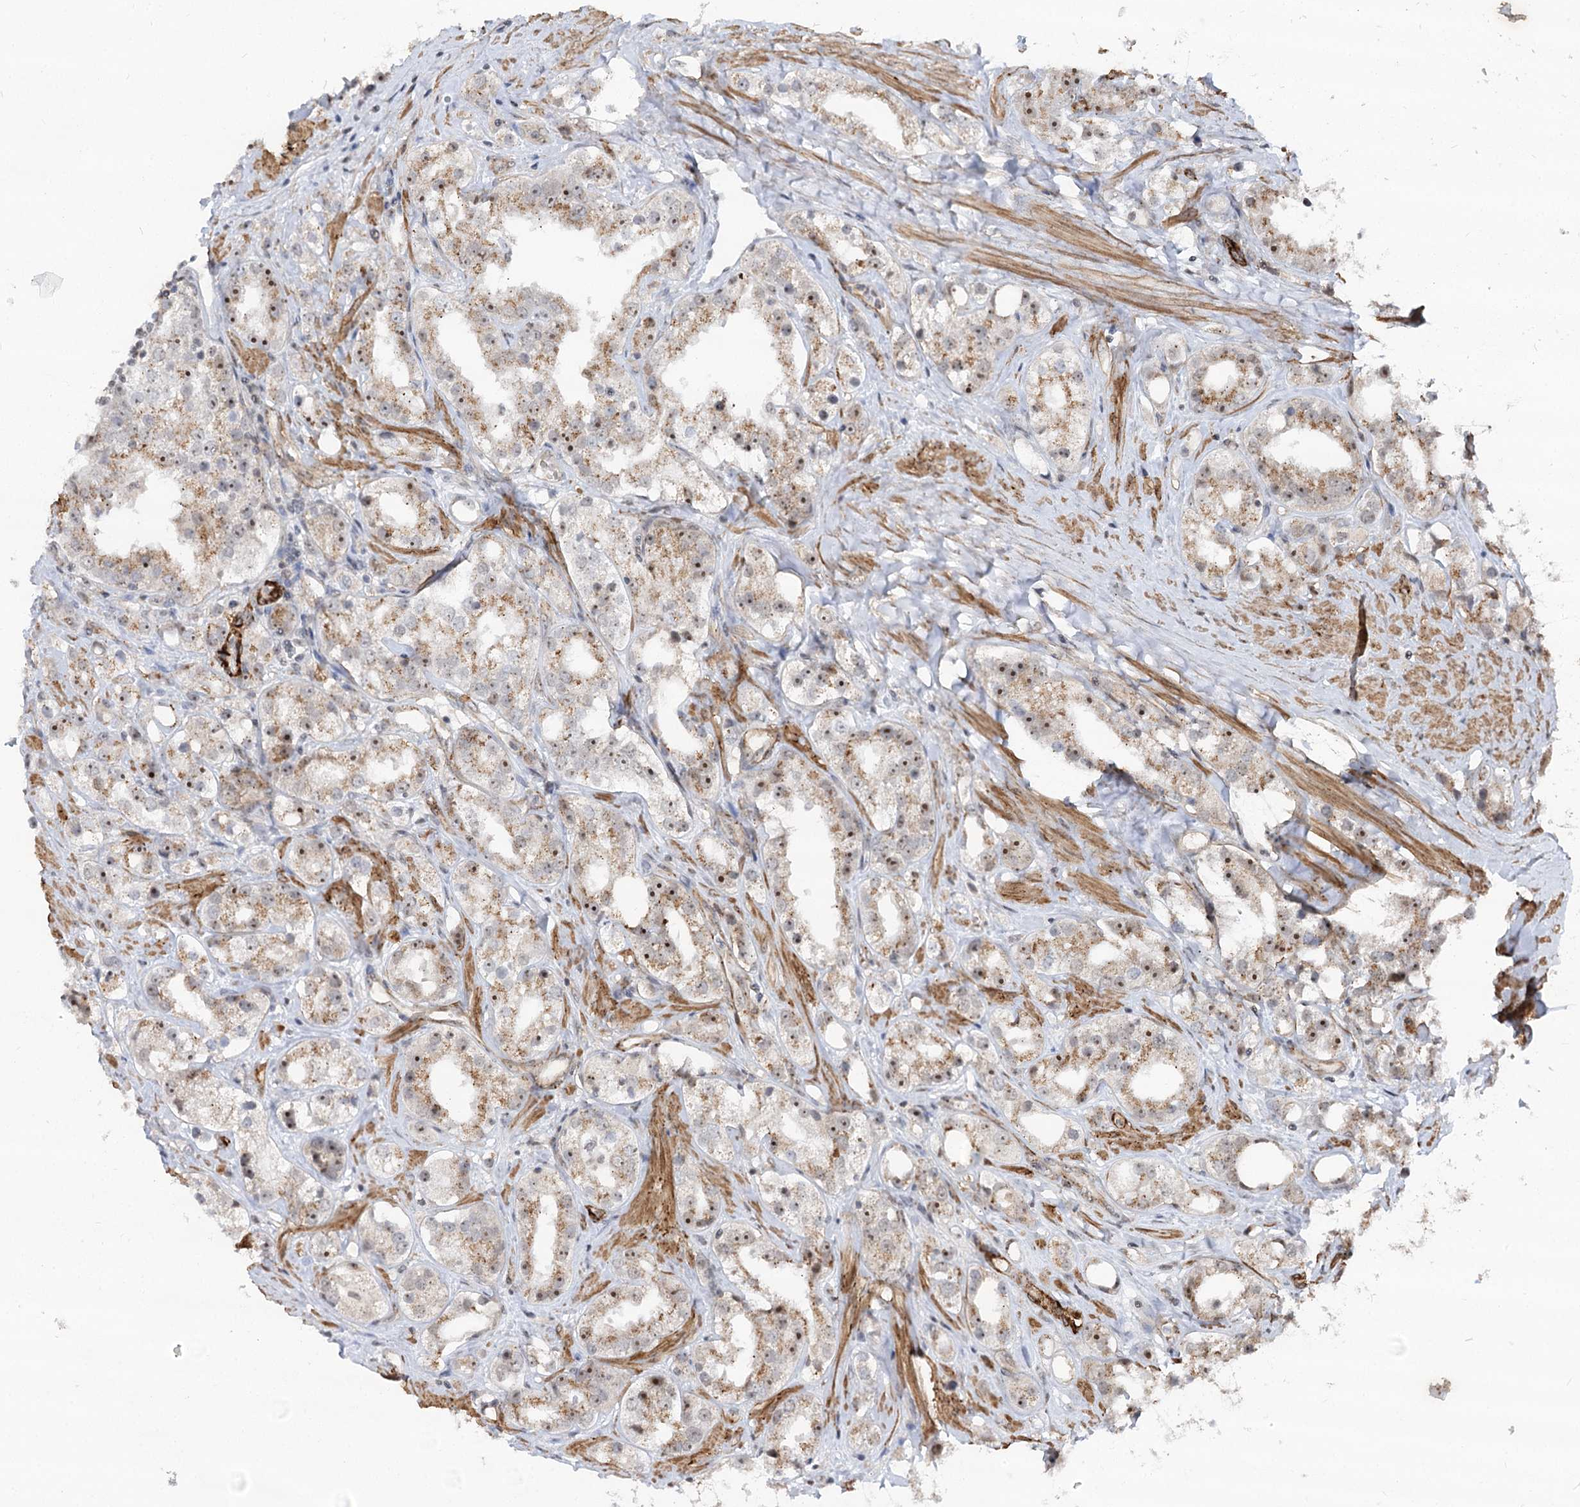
{"staining": {"intensity": "strong", "quantity": "25%-75%", "location": "nuclear"}, "tissue": "prostate cancer", "cell_type": "Tumor cells", "image_type": "cancer", "snomed": [{"axis": "morphology", "description": "Adenocarcinoma, NOS"}, {"axis": "topography", "description": "Prostate"}], "caption": "Immunohistochemical staining of prostate cancer reveals high levels of strong nuclear protein positivity in about 25%-75% of tumor cells.", "gene": "GNL3L", "patient": {"sex": "male", "age": 79}}